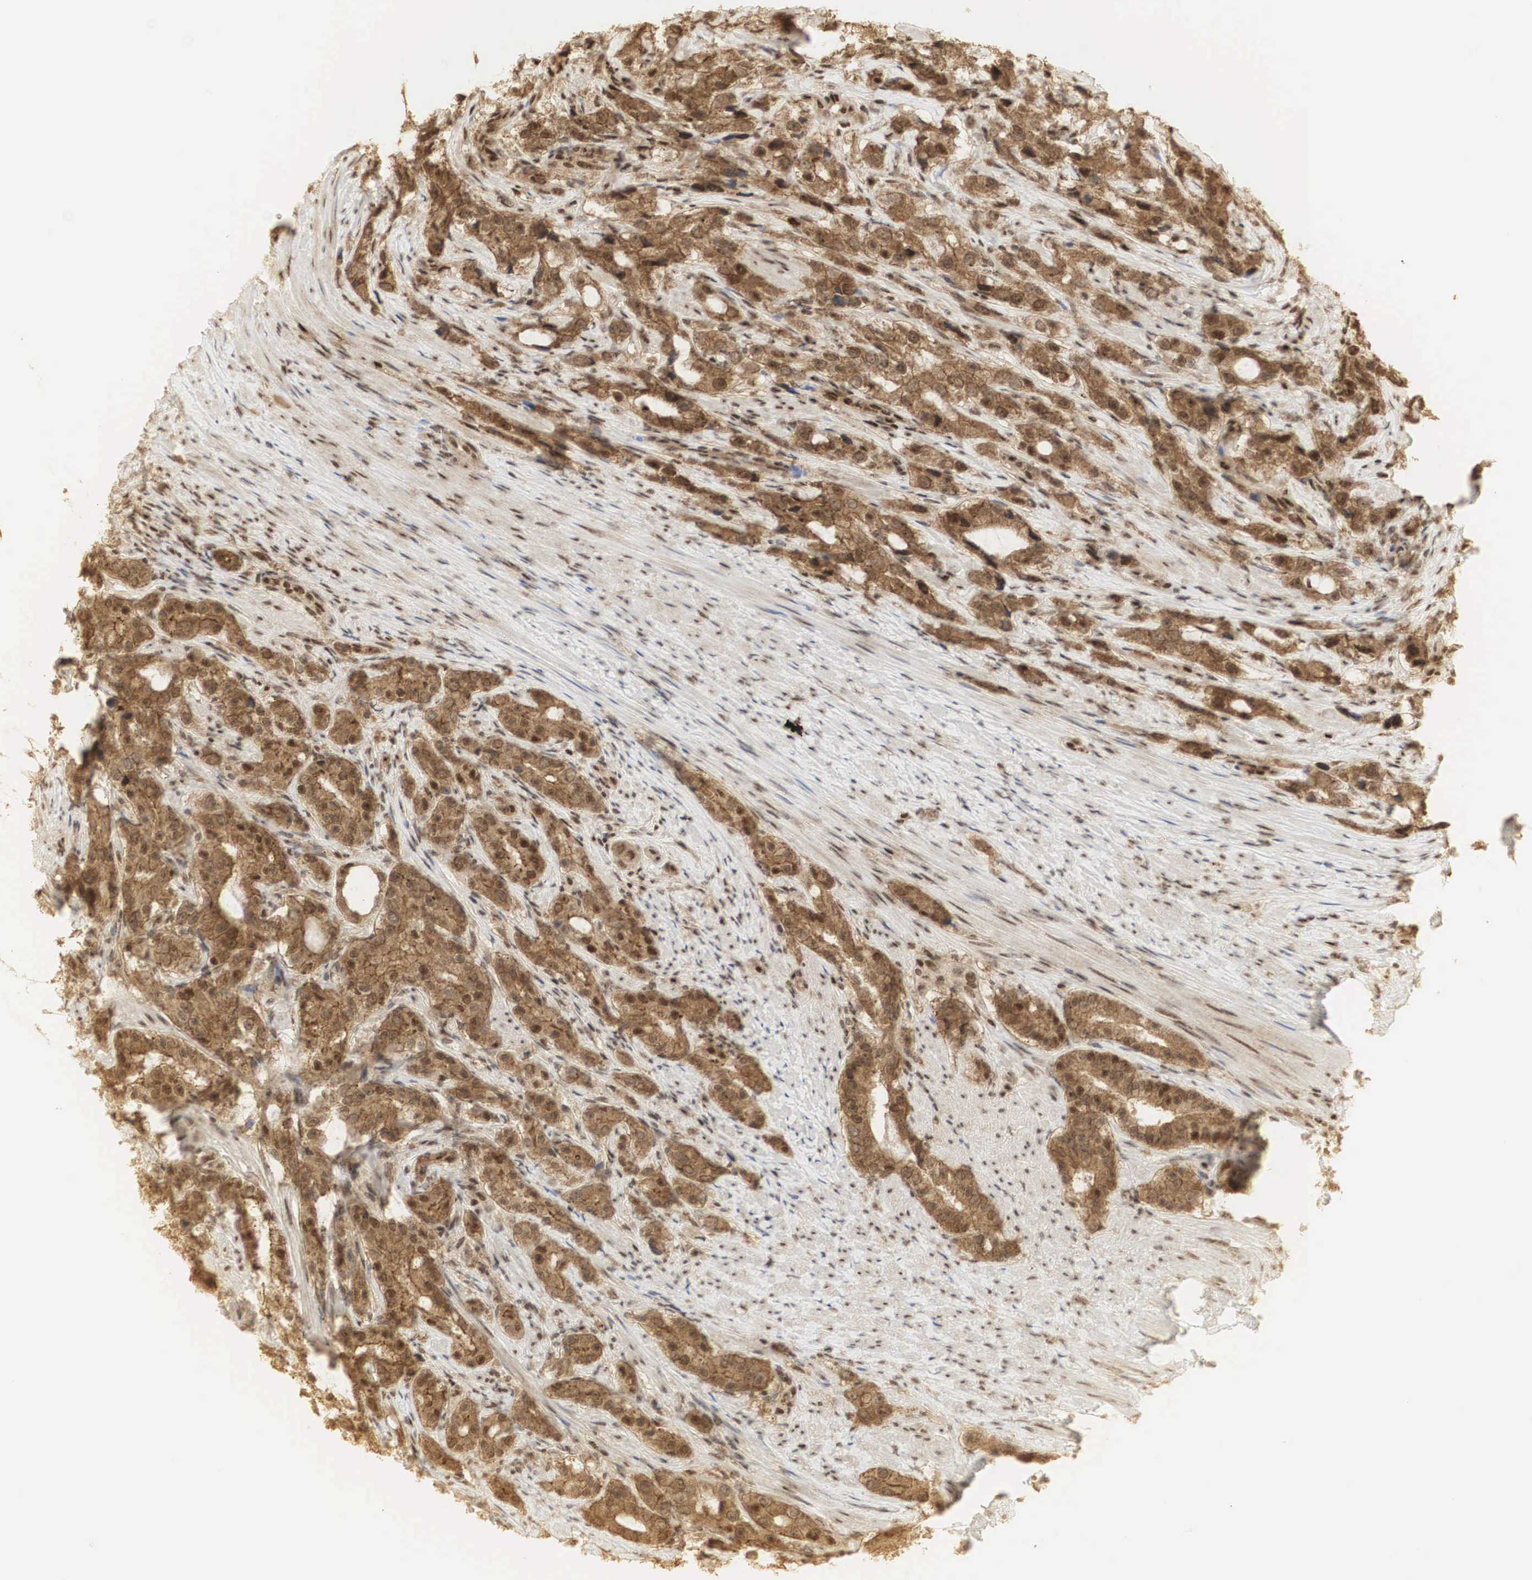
{"staining": {"intensity": "strong", "quantity": ">75%", "location": "cytoplasmic/membranous,nuclear"}, "tissue": "prostate cancer", "cell_type": "Tumor cells", "image_type": "cancer", "snomed": [{"axis": "morphology", "description": "Adenocarcinoma, Medium grade"}, {"axis": "topography", "description": "Prostate"}], "caption": "IHC photomicrograph of prostate cancer (adenocarcinoma (medium-grade)) stained for a protein (brown), which reveals high levels of strong cytoplasmic/membranous and nuclear positivity in about >75% of tumor cells.", "gene": "RNF113A", "patient": {"sex": "male", "age": 72}}